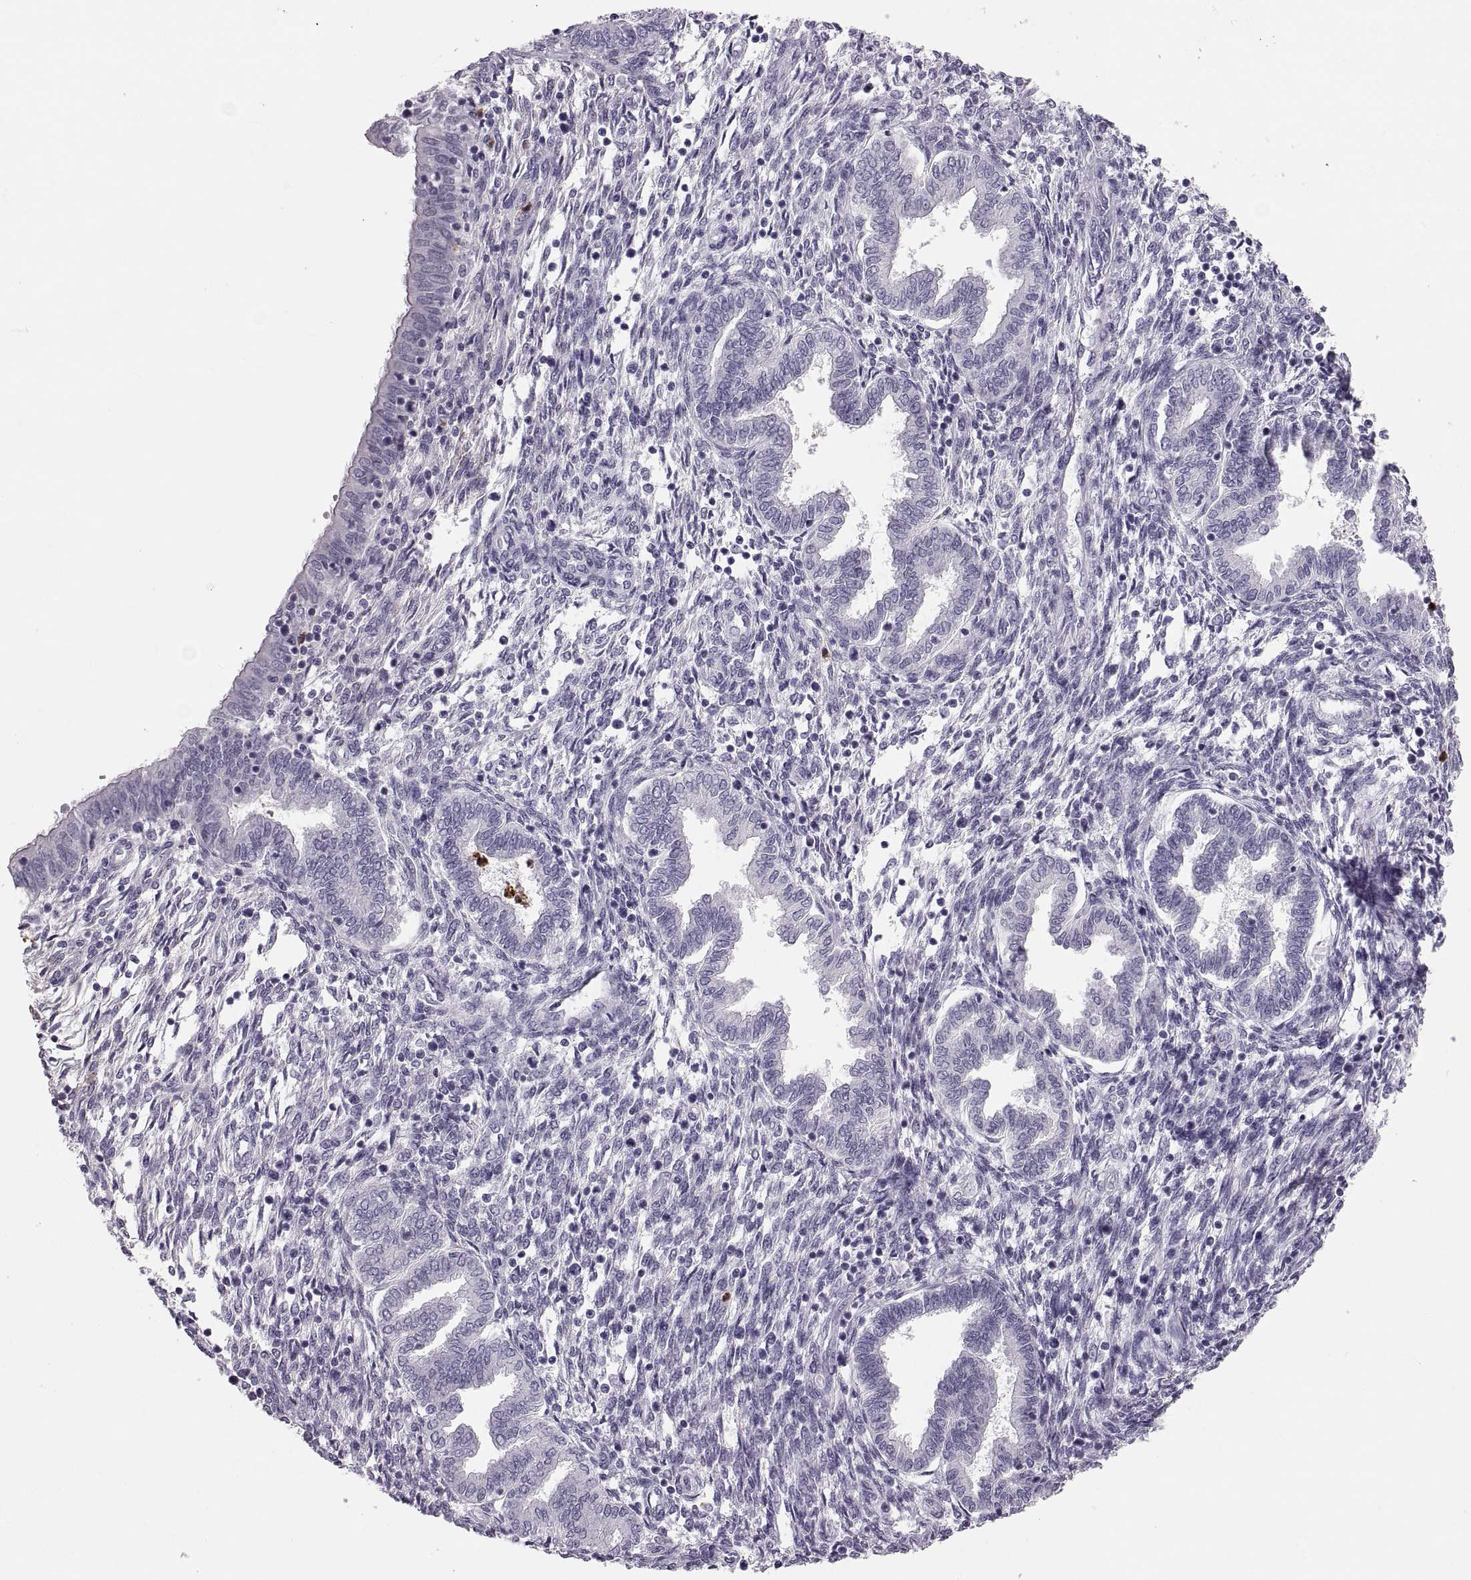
{"staining": {"intensity": "negative", "quantity": "none", "location": "none"}, "tissue": "endometrium", "cell_type": "Cells in endometrial stroma", "image_type": "normal", "snomed": [{"axis": "morphology", "description": "Normal tissue, NOS"}, {"axis": "topography", "description": "Endometrium"}], "caption": "This image is of unremarkable endometrium stained with immunohistochemistry (IHC) to label a protein in brown with the nuclei are counter-stained blue. There is no staining in cells in endometrial stroma.", "gene": "MILR1", "patient": {"sex": "female", "age": 42}}